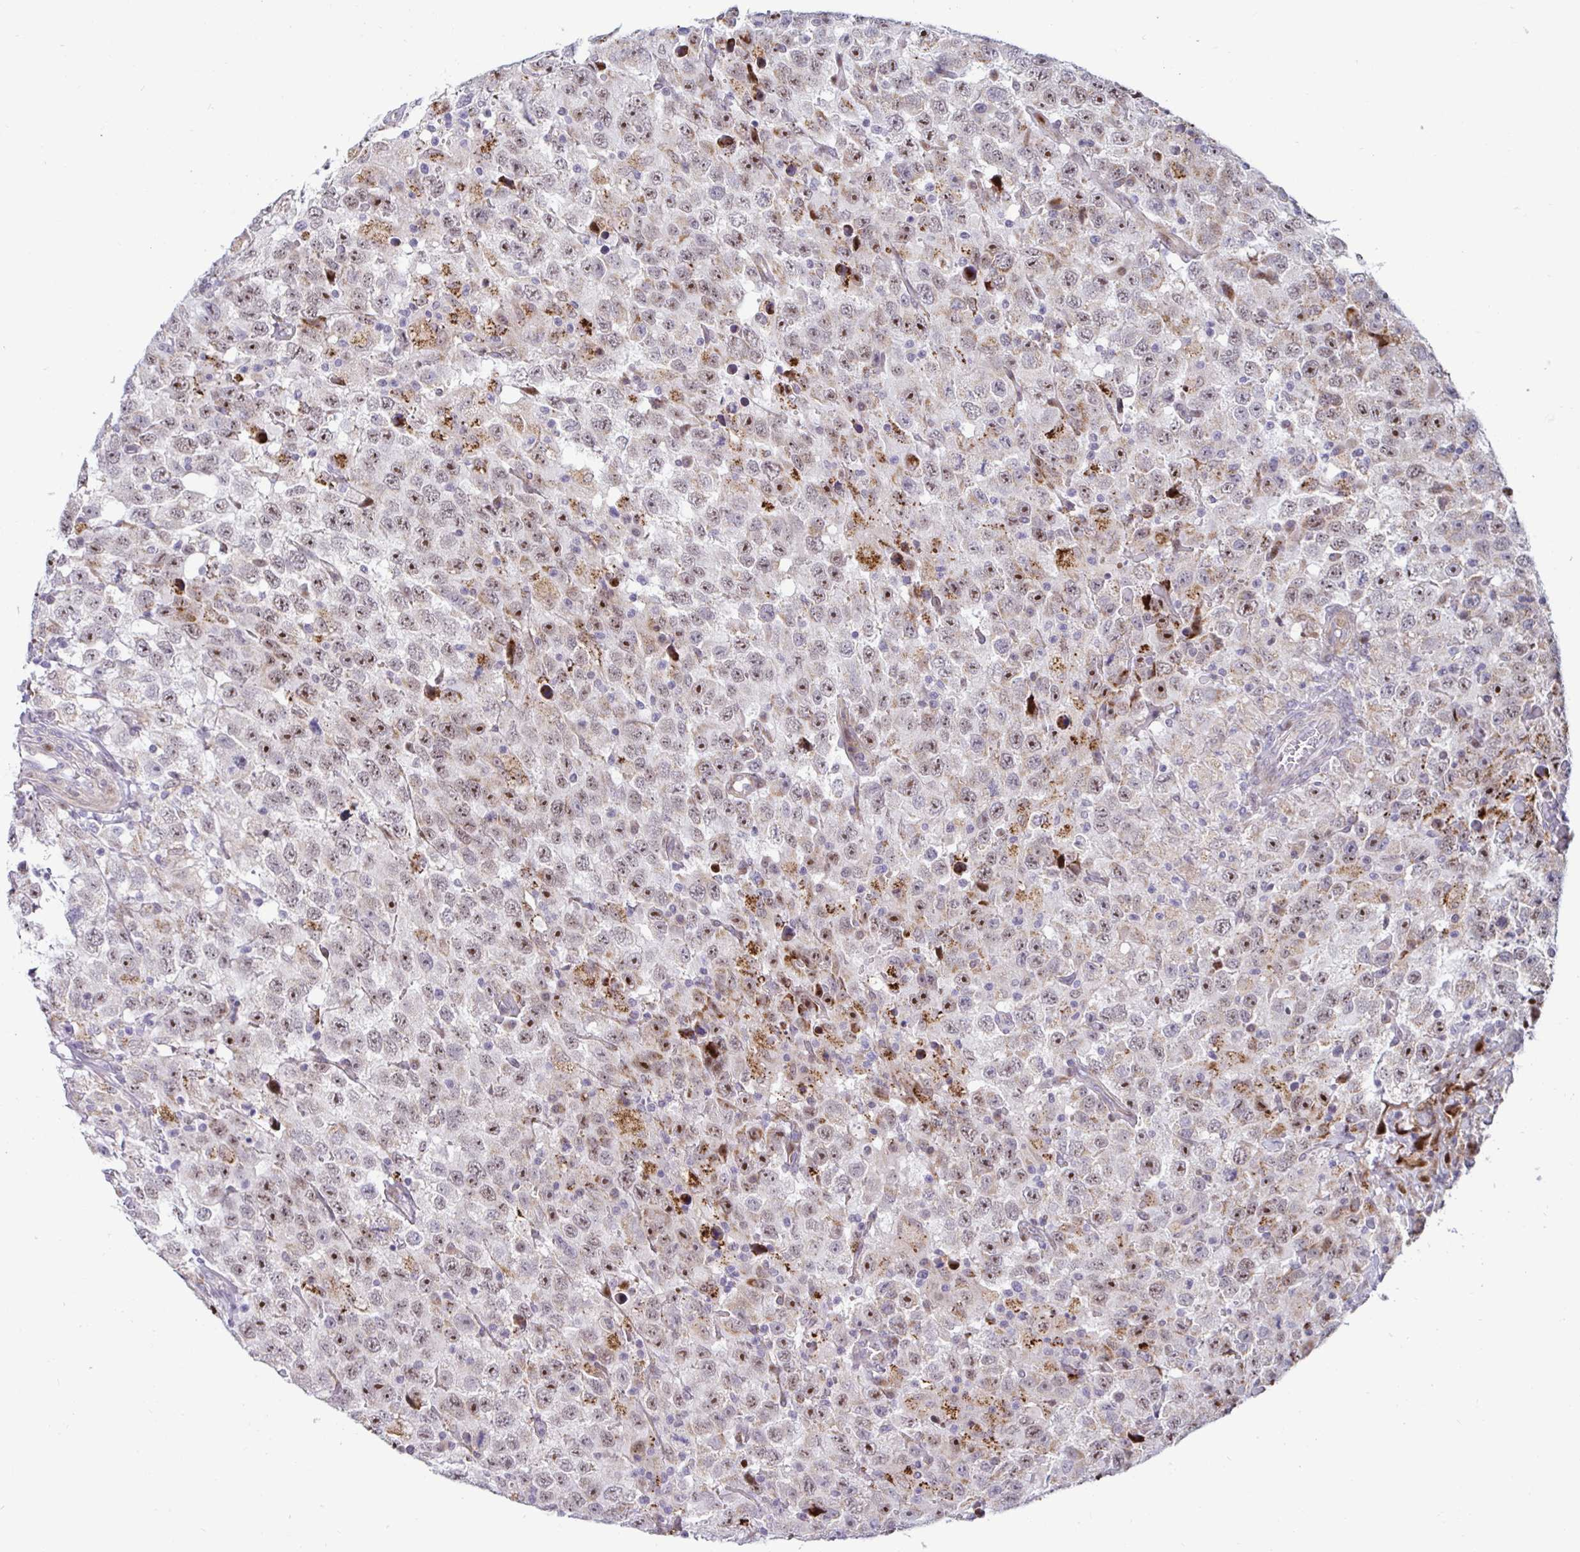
{"staining": {"intensity": "moderate", "quantity": "25%-75%", "location": "nuclear"}, "tissue": "testis cancer", "cell_type": "Tumor cells", "image_type": "cancer", "snomed": [{"axis": "morphology", "description": "Seminoma, NOS"}, {"axis": "topography", "description": "Testis"}], "caption": "This is an image of IHC staining of testis cancer, which shows moderate expression in the nuclear of tumor cells.", "gene": "DZIP1", "patient": {"sex": "male", "age": 41}}